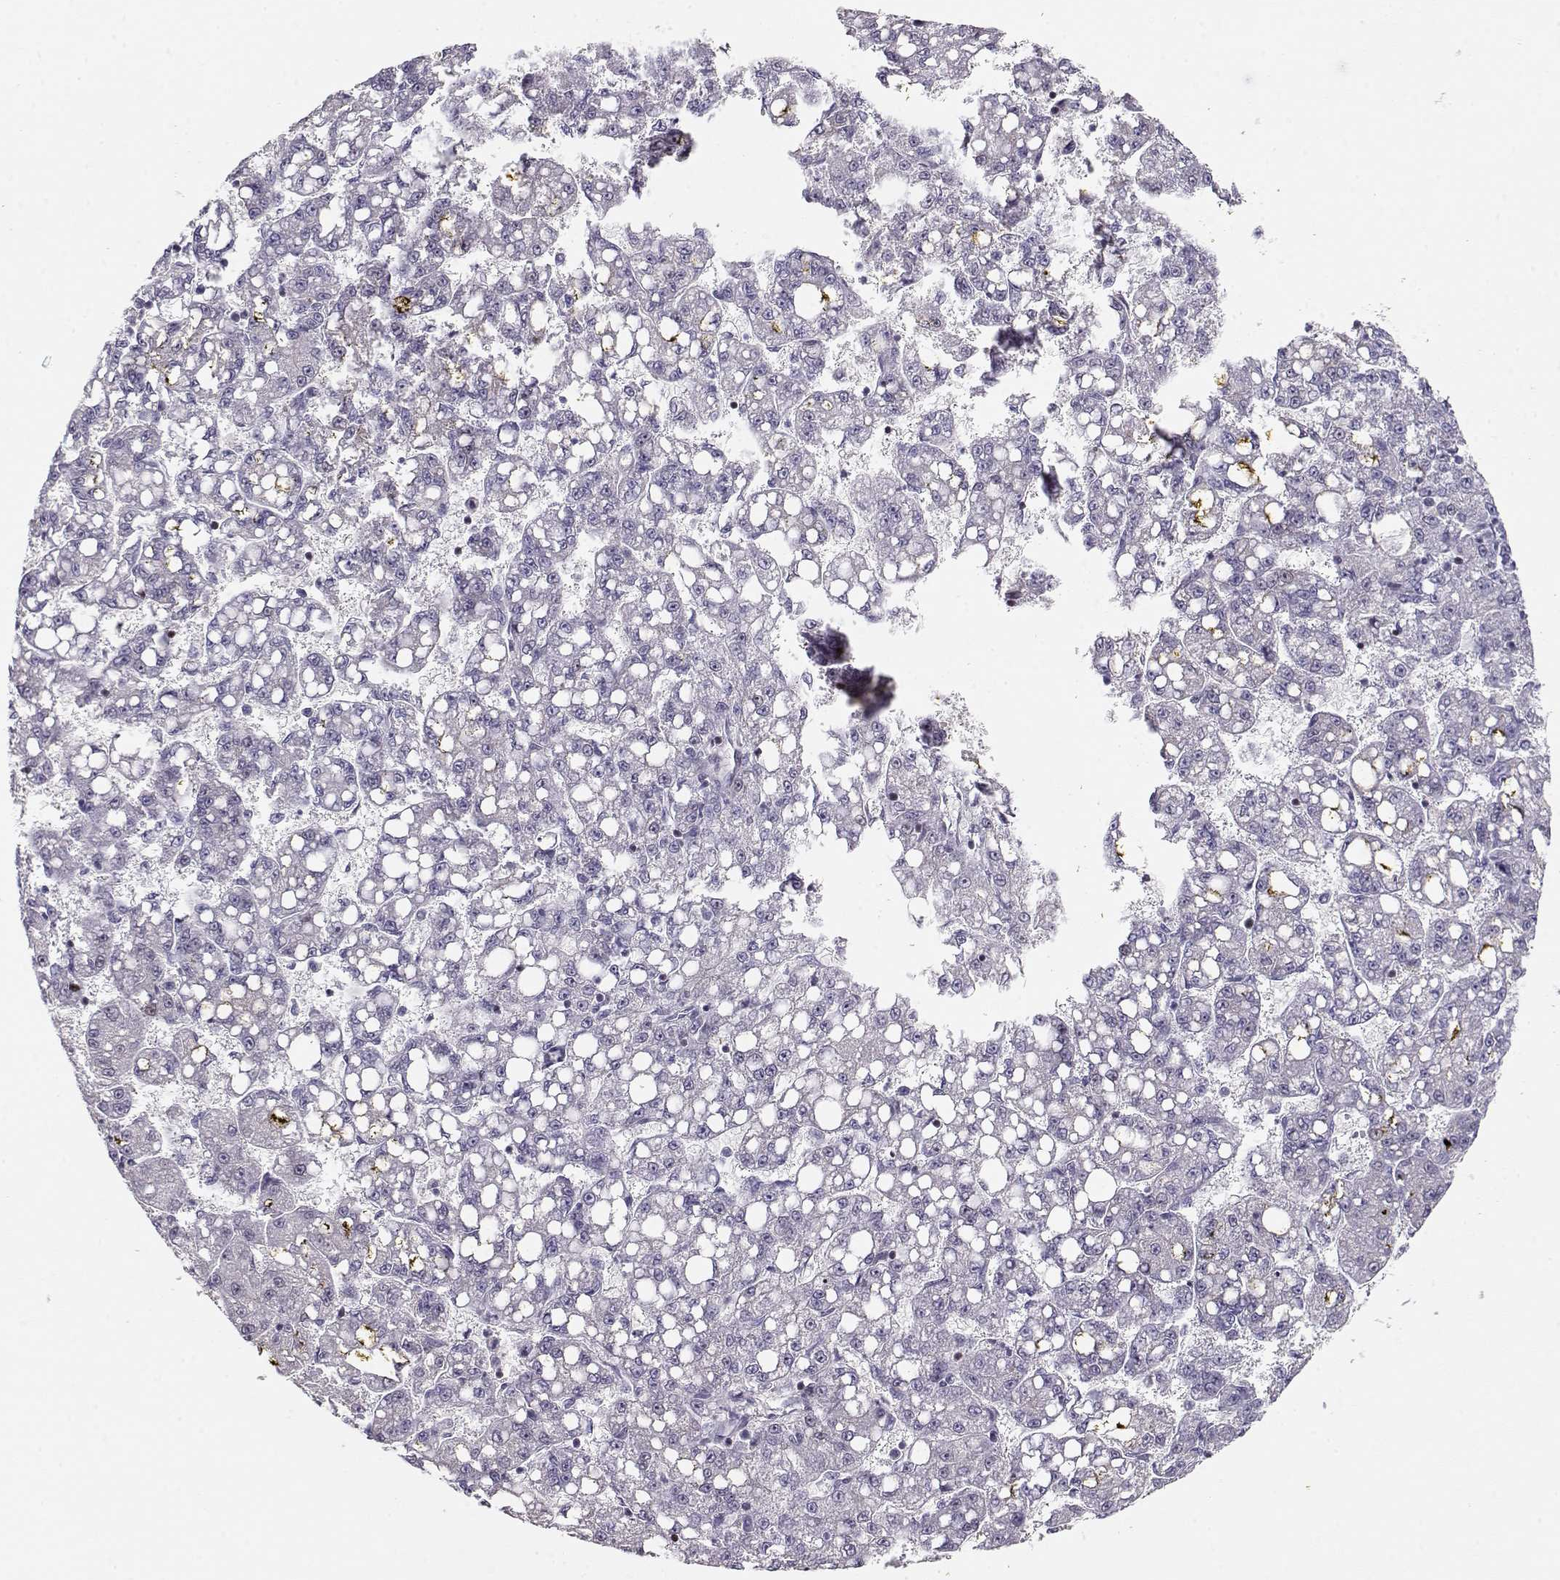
{"staining": {"intensity": "negative", "quantity": "none", "location": "none"}, "tissue": "liver cancer", "cell_type": "Tumor cells", "image_type": "cancer", "snomed": [{"axis": "morphology", "description": "Carcinoma, Hepatocellular, NOS"}, {"axis": "topography", "description": "Liver"}], "caption": "Liver cancer was stained to show a protein in brown. There is no significant staining in tumor cells.", "gene": "CRX", "patient": {"sex": "female", "age": 65}}